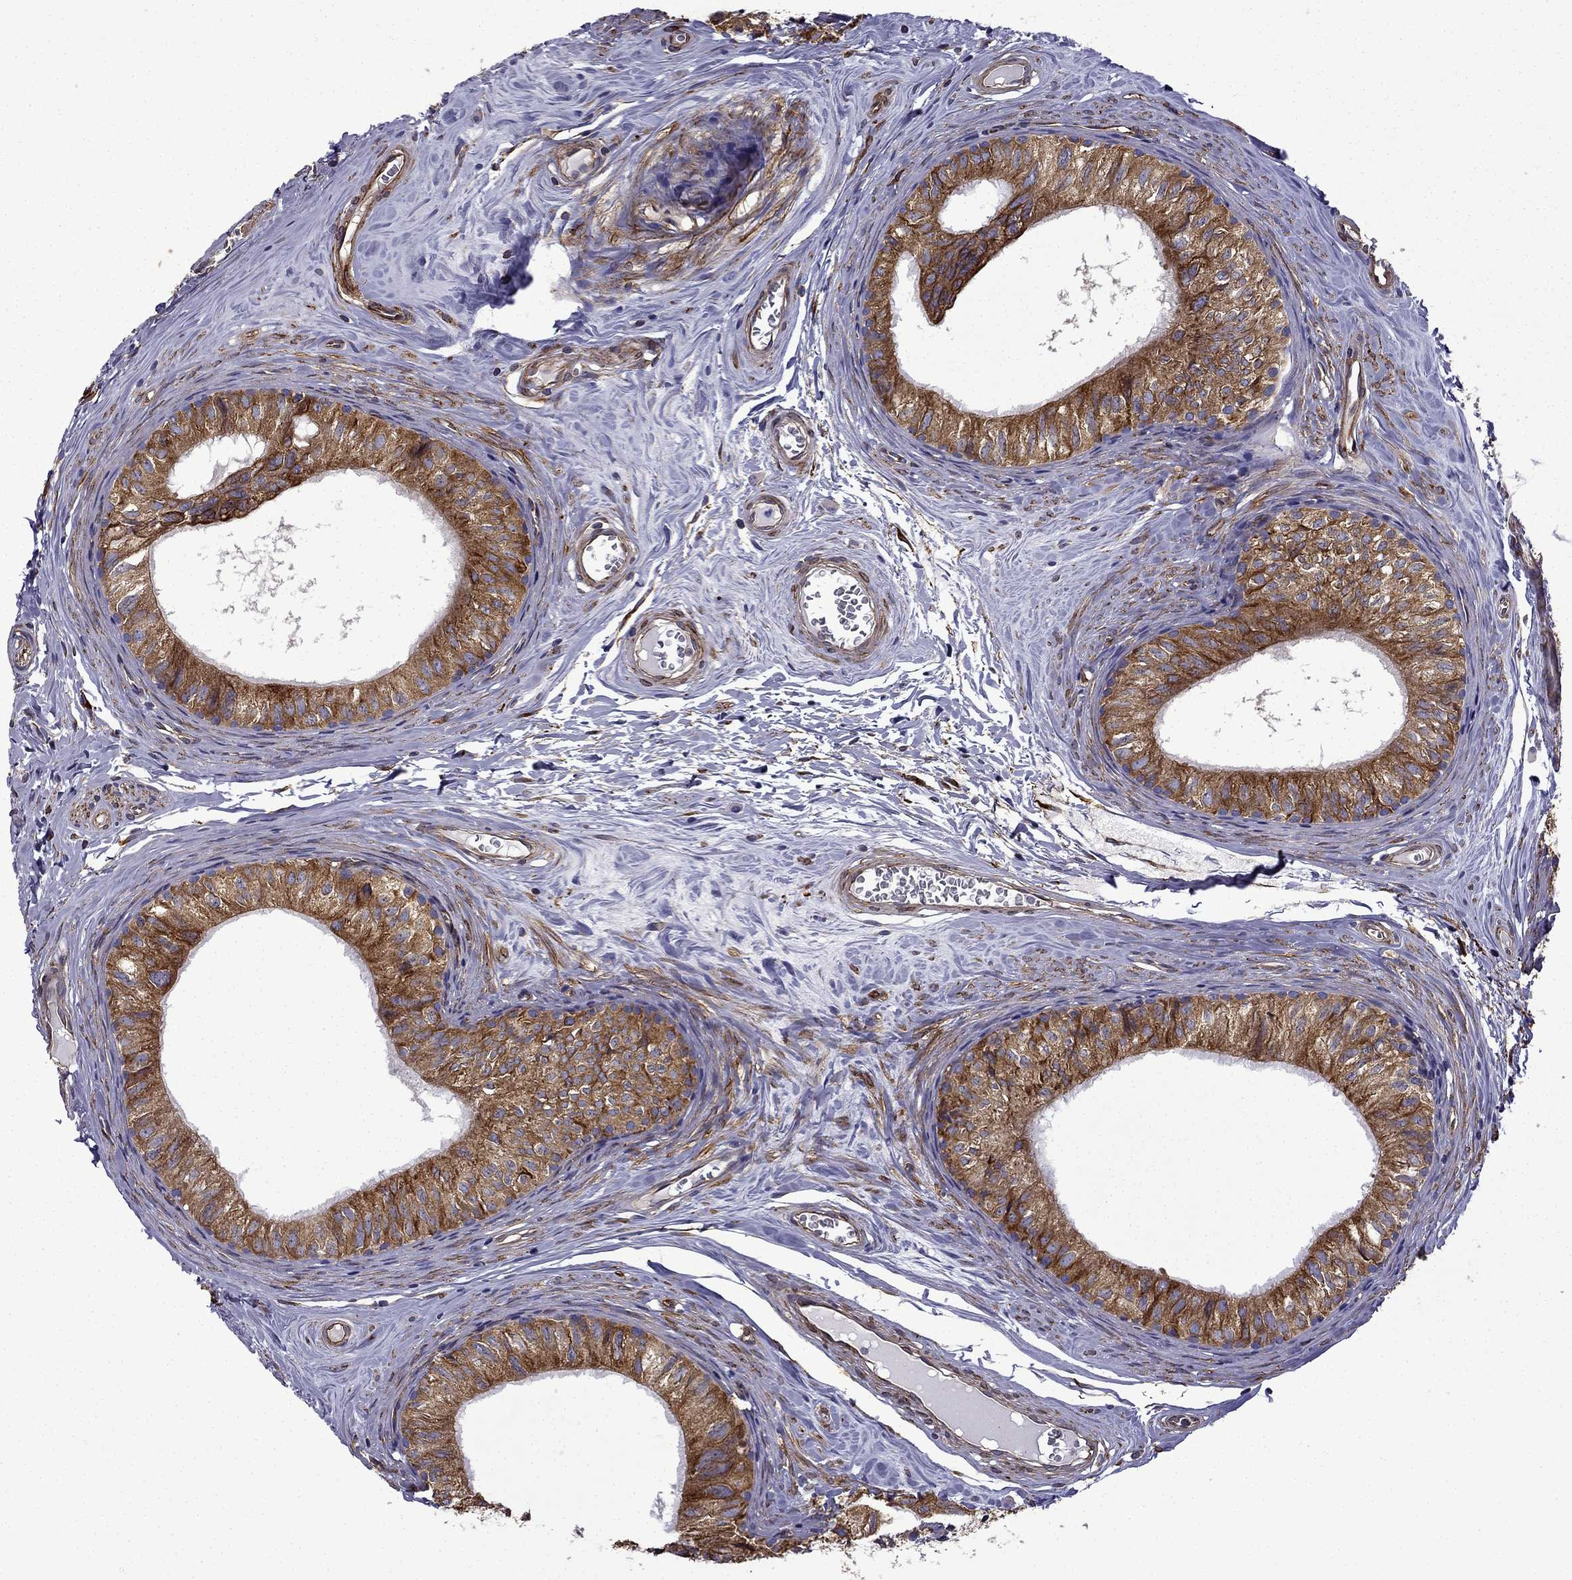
{"staining": {"intensity": "strong", "quantity": ">75%", "location": "cytoplasmic/membranous"}, "tissue": "epididymis", "cell_type": "Glandular cells", "image_type": "normal", "snomed": [{"axis": "morphology", "description": "Normal tissue, NOS"}, {"axis": "topography", "description": "Epididymis"}], "caption": "Strong cytoplasmic/membranous protein positivity is present in about >75% of glandular cells in epididymis. (Brightfield microscopy of DAB IHC at high magnification).", "gene": "MAP4", "patient": {"sex": "male", "age": 52}}